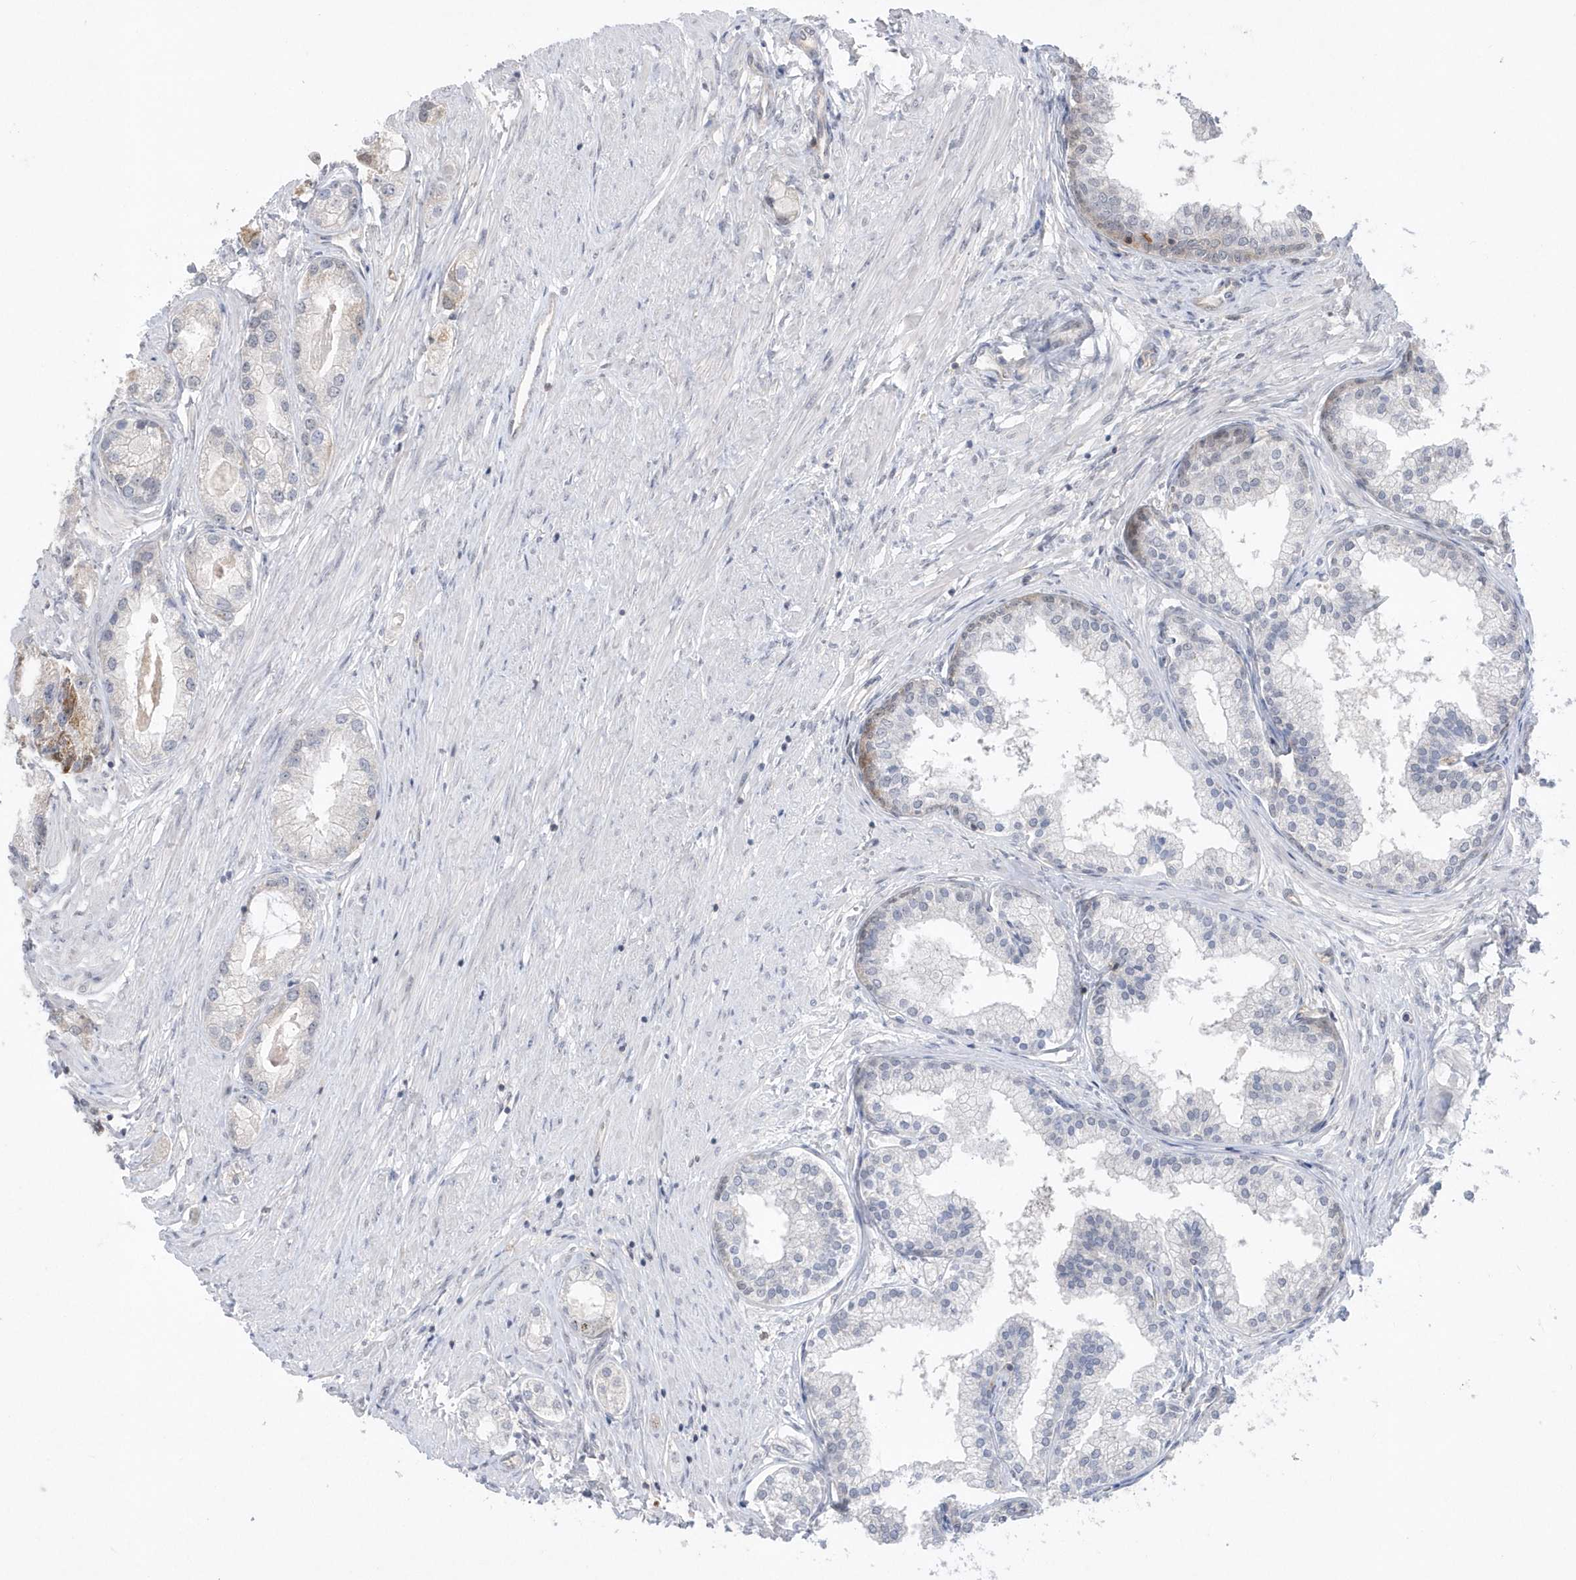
{"staining": {"intensity": "moderate", "quantity": "<25%", "location": "cytoplasmic/membranous"}, "tissue": "prostate cancer", "cell_type": "Tumor cells", "image_type": "cancer", "snomed": [{"axis": "morphology", "description": "Adenocarcinoma, Low grade"}, {"axis": "topography", "description": "Prostate"}], "caption": "Protein expression analysis of low-grade adenocarcinoma (prostate) exhibits moderate cytoplasmic/membranous expression in approximately <25% of tumor cells. The protein of interest is stained brown, and the nuclei are stained in blue (DAB (3,3'-diaminobenzidine) IHC with brightfield microscopy, high magnification).", "gene": "CRIP3", "patient": {"sex": "male", "age": 62}}